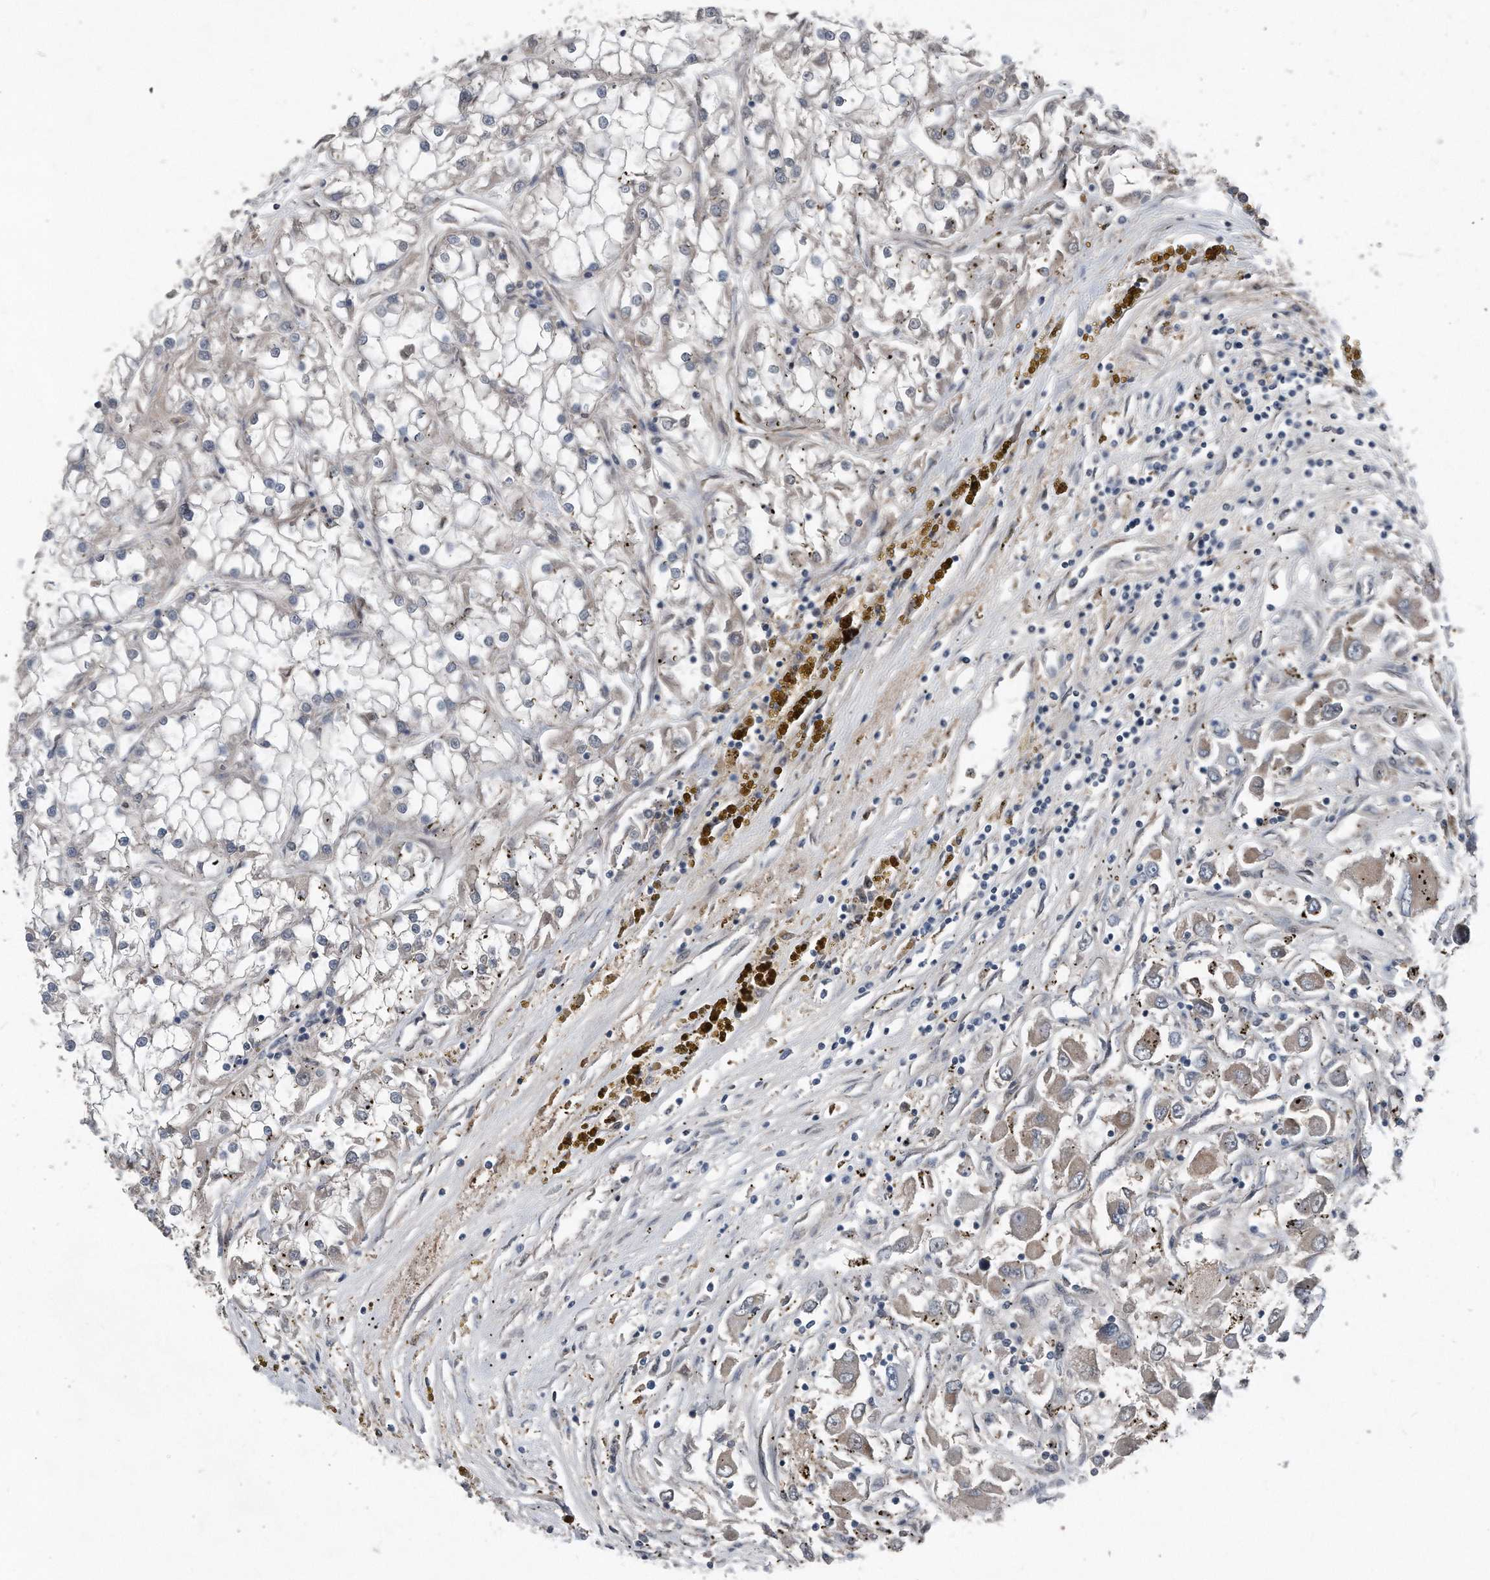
{"staining": {"intensity": "negative", "quantity": "none", "location": "none"}, "tissue": "renal cancer", "cell_type": "Tumor cells", "image_type": "cancer", "snomed": [{"axis": "morphology", "description": "Adenocarcinoma, NOS"}, {"axis": "topography", "description": "Kidney"}], "caption": "The immunohistochemistry (IHC) histopathology image has no significant staining in tumor cells of renal cancer (adenocarcinoma) tissue.", "gene": "DST", "patient": {"sex": "female", "age": 52}}